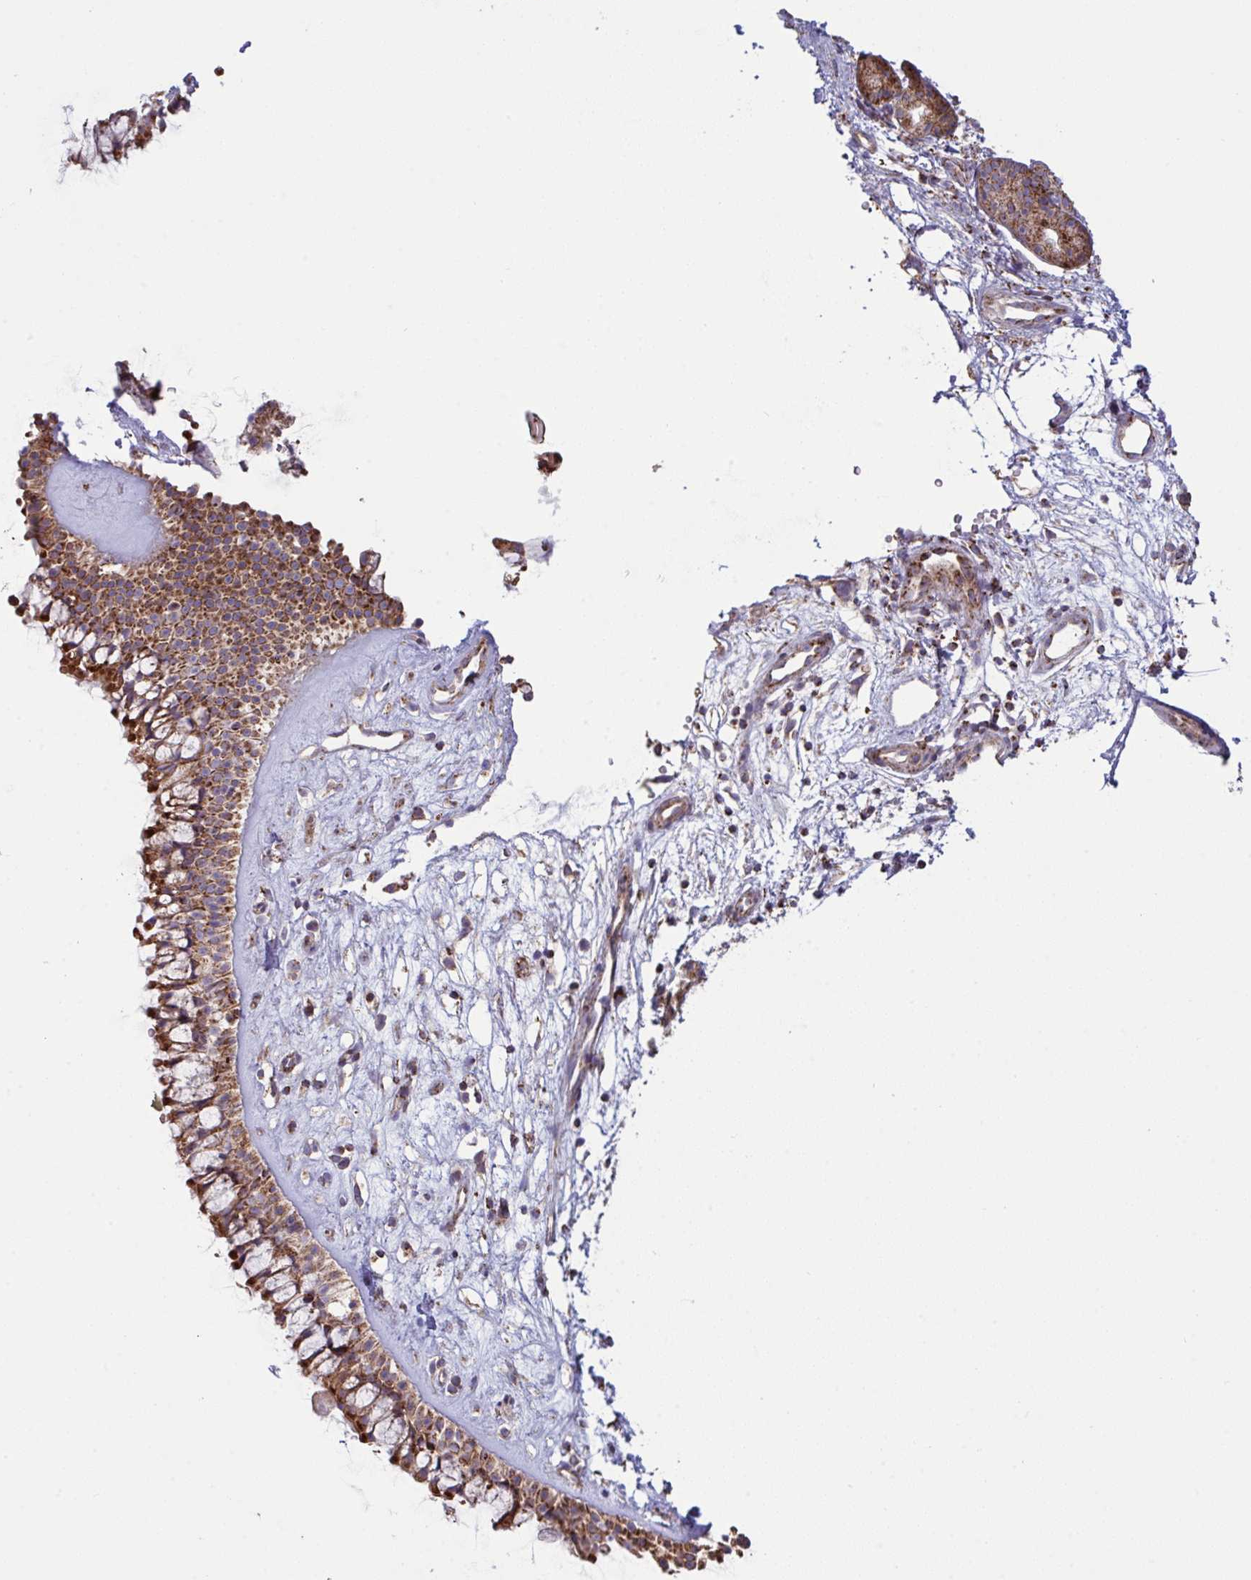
{"staining": {"intensity": "strong", "quantity": ">75%", "location": "cytoplasmic/membranous"}, "tissue": "nasopharynx", "cell_type": "Respiratory epithelial cells", "image_type": "normal", "snomed": [{"axis": "morphology", "description": "Normal tissue, NOS"}, {"axis": "topography", "description": "Nasopharynx"}], "caption": "The micrograph shows a brown stain indicating the presence of a protein in the cytoplasmic/membranous of respiratory epithelial cells in nasopharynx.", "gene": "MICOS10", "patient": {"sex": "male", "age": 32}}